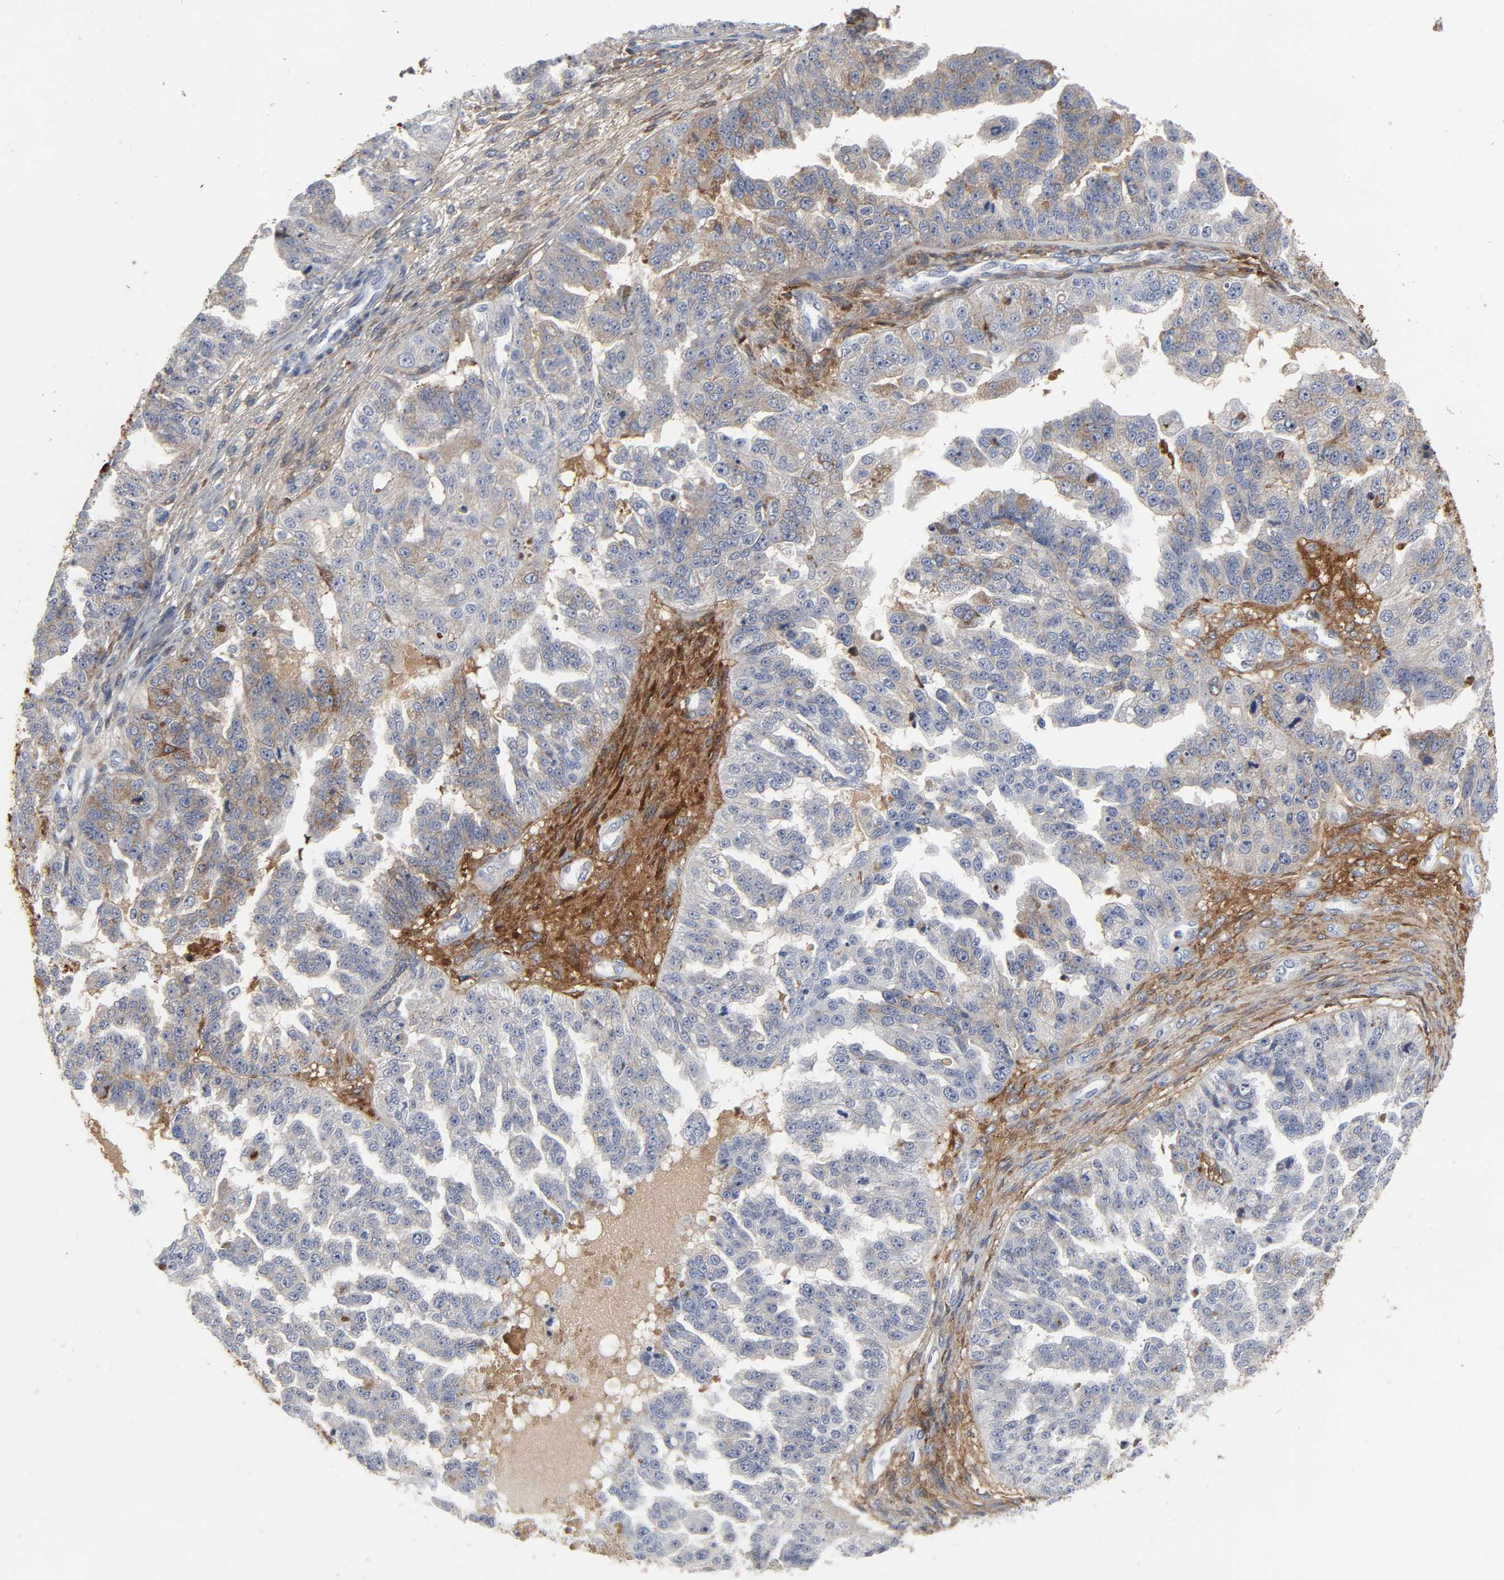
{"staining": {"intensity": "negative", "quantity": "none", "location": "none"}, "tissue": "ovarian cancer", "cell_type": "Tumor cells", "image_type": "cancer", "snomed": [{"axis": "morphology", "description": "Cystadenocarcinoma, serous, NOS"}, {"axis": "topography", "description": "Ovary"}], "caption": "Serous cystadenocarcinoma (ovarian) was stained to show a protein in brown. There is no significant expression in tumor cells.", "gene": "FBLN1", "patient": {"sex": "female", "age": 58}}